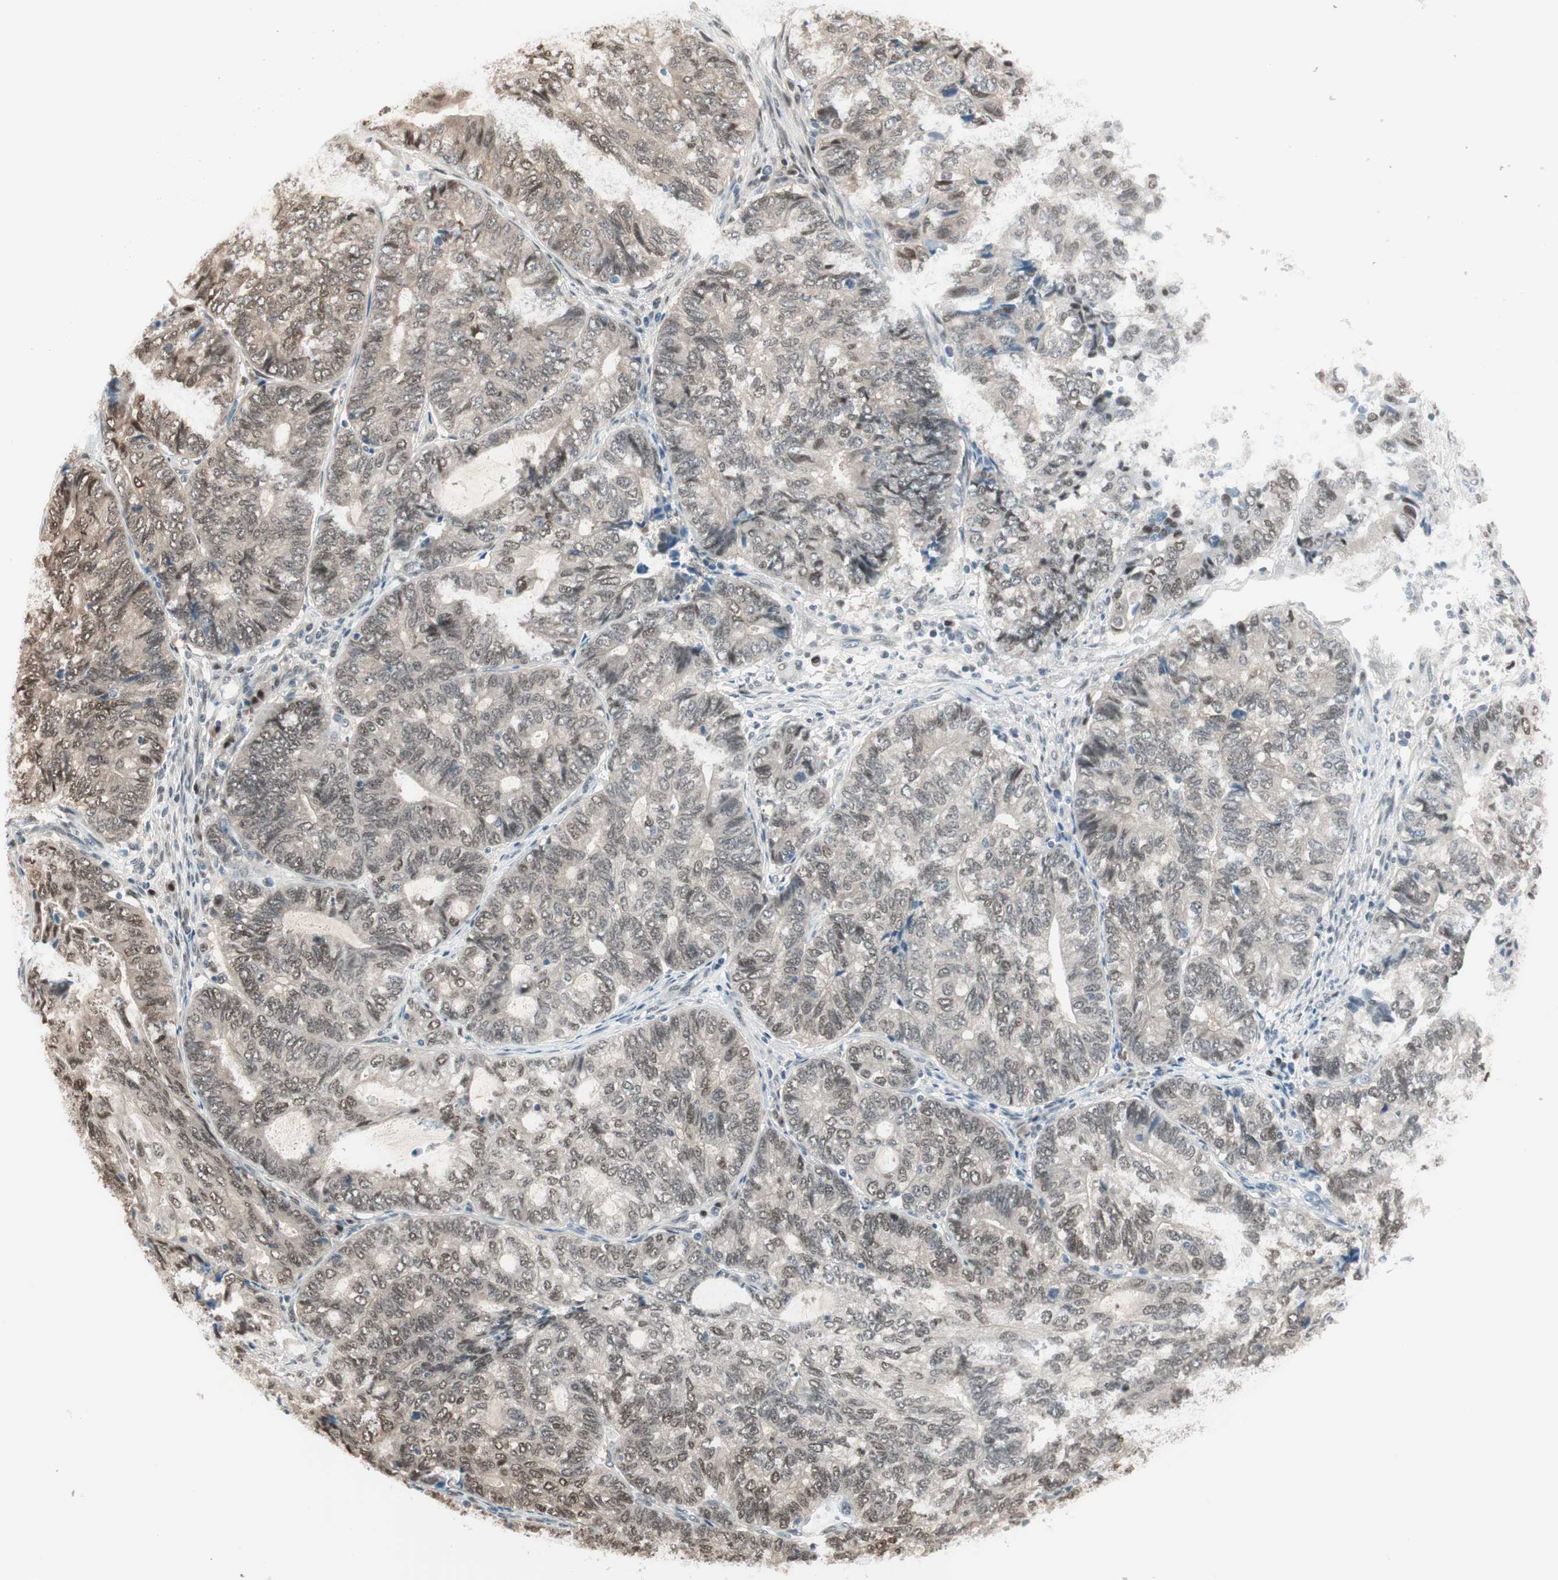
{"staining": {"intensity": "weak", "quantity": ">75%", "location": "cytoplasmic/membranous,nuclear"}, "tissue": "endometrial cancer", "cell_type": "Tumor cells", "image_type": "cancer", "snomed": [{"axis": "morphology", "description": "Adenocarcinoma, NOS"}, {"axis": "topography", "description": "Uterus"}, {"axis": "topography", "description": "Endometrium"}], "caption": "Endometrial cancer stained for a protein (brown) displays weak cytoplasmic/membranous and nuclear positive positivity in about >75% of tumor cells.", "gene": "LONP2", "patient": {"sex": "female", "age": 70}}